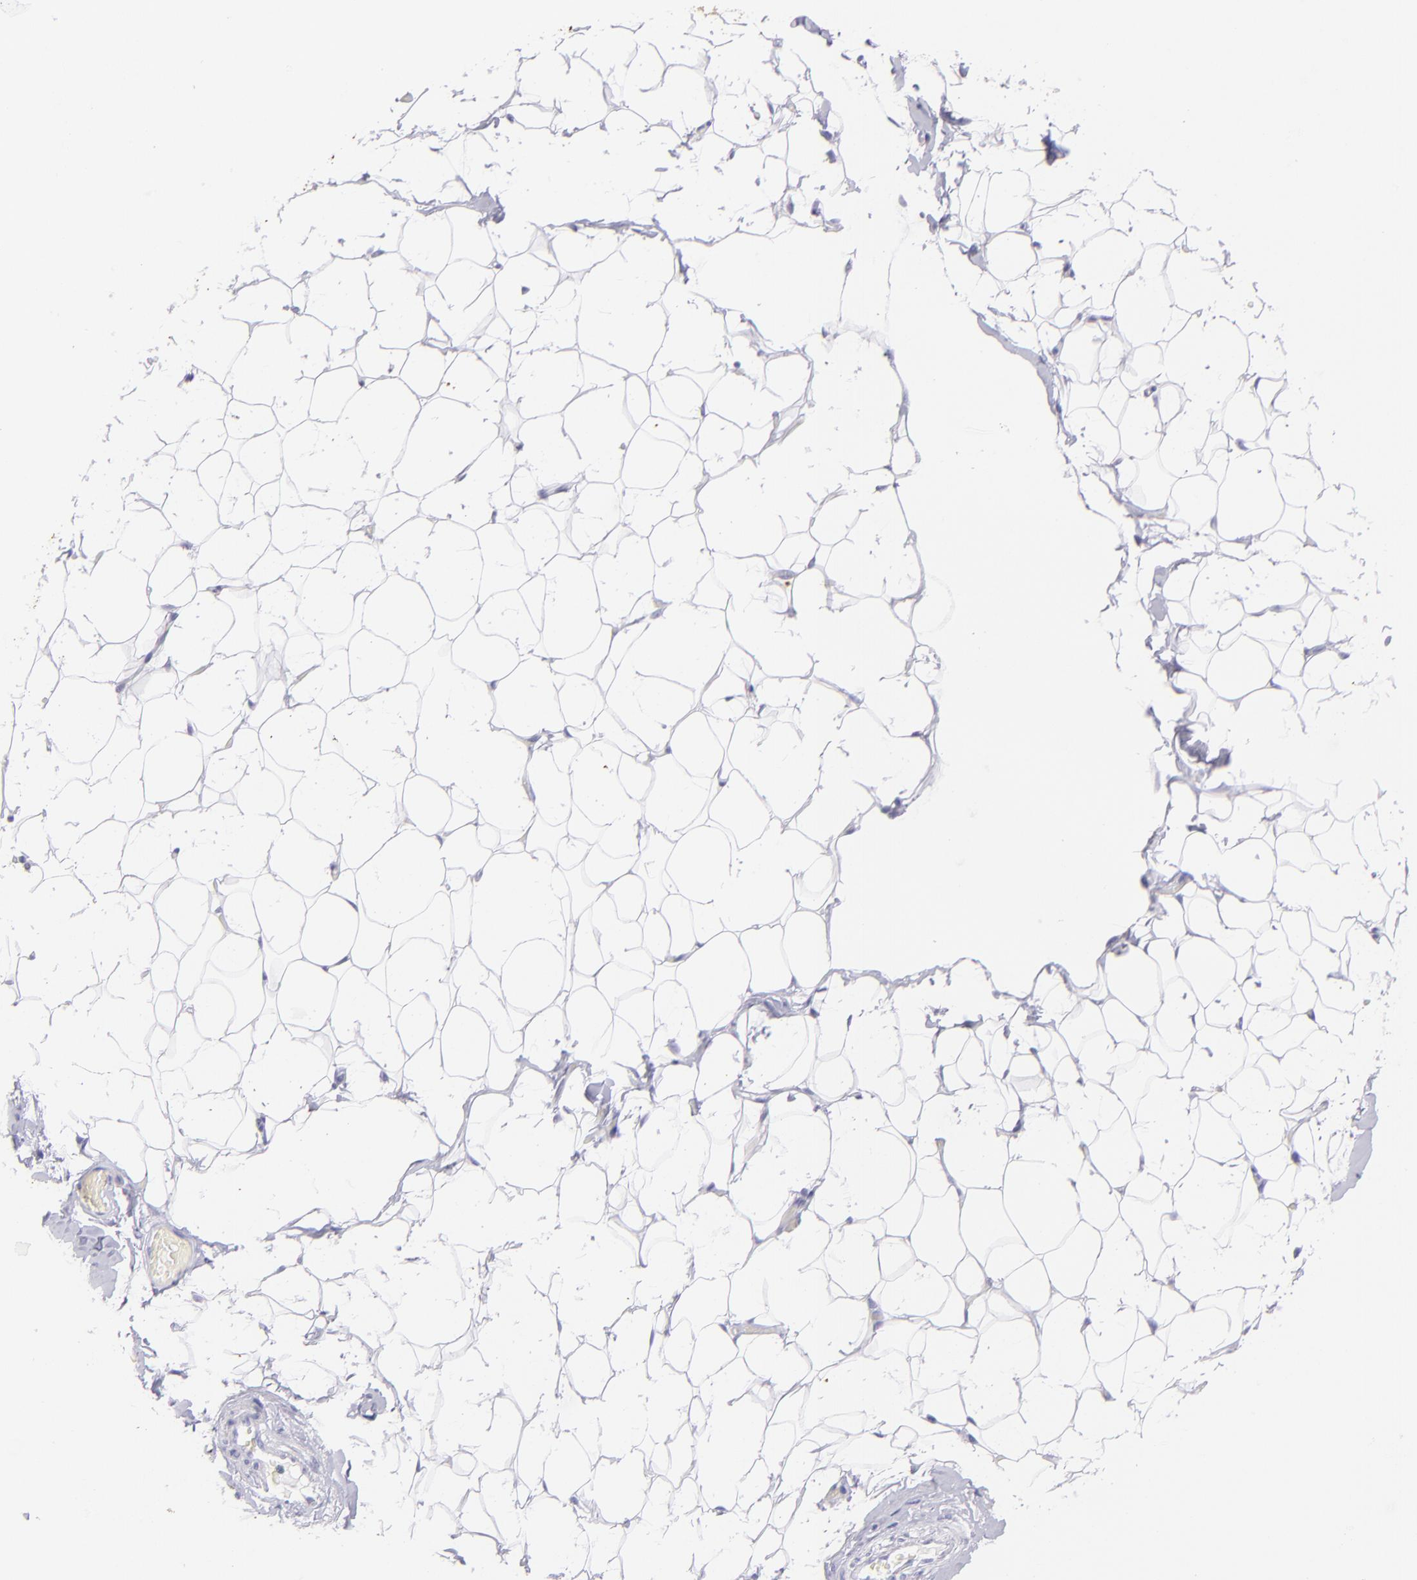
{"staining": {"intensity": "negative", "quantity": "none", "location": "none"}, "tissue": "adipose tissue", "cell_type": "Adipocytes", "image_type": "normal", "snomed": [{"axis": "morphology", "description": "Normal tissue, NOS"}, {"axis": "topography", "description": "Soft tissue"}], "caption": "Histopathology image shows no significant protein staining in adipocytes of benign adipose tissue. Brightfield microscopy of immunohistochemistry (IHC) stained with DAB (3,3'-diaminobenzidine) (brown) and hematoxylin (blue), captured at high magnification.", "gene": "CNP", "patient": {"sex": "male", "age": 26}}